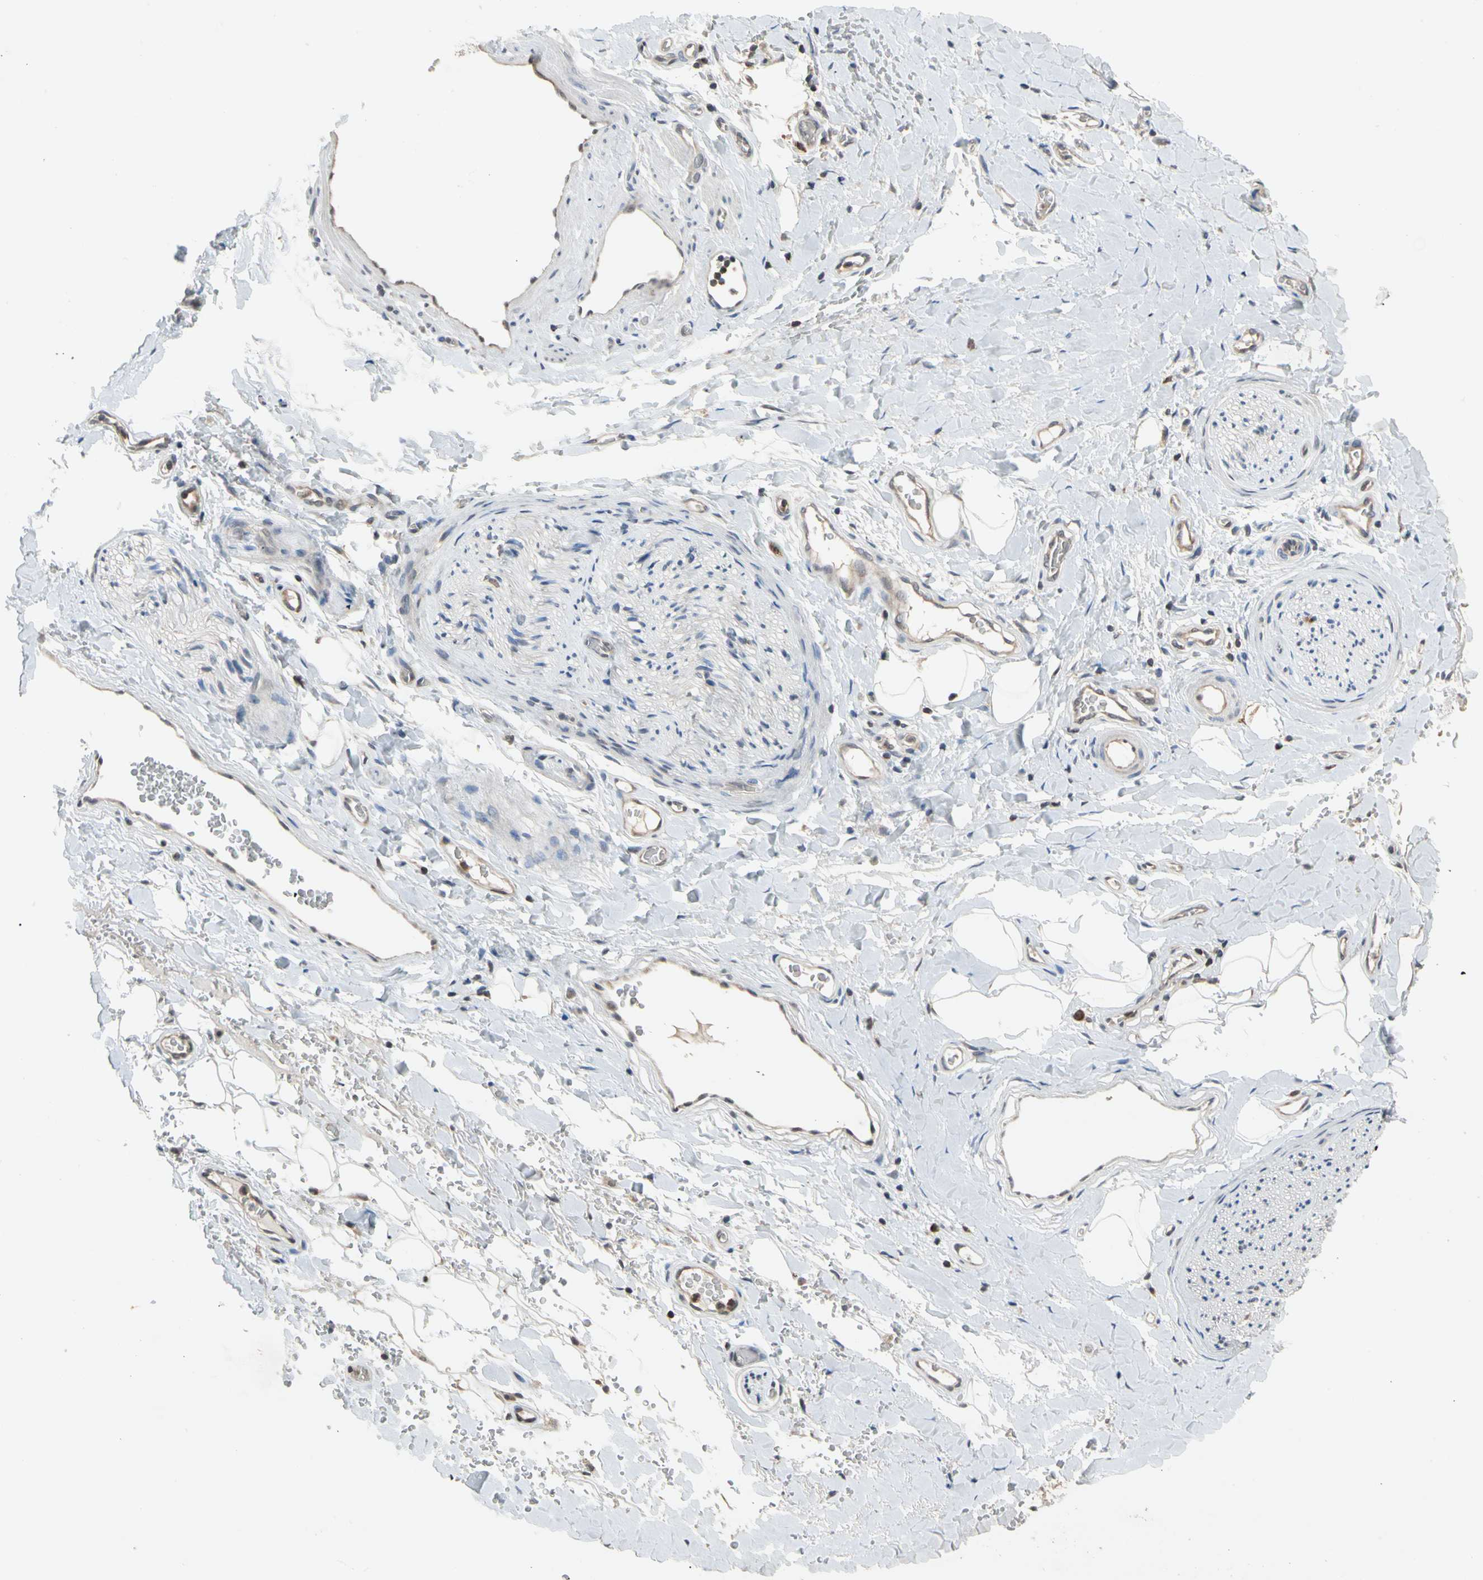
{"staining": {"intensity": "negative", "quantity": "none", "location": "none"}, "tissue": "adipose tissue", "cell_type": "Adipocytes", "image_type": "normal", "snomed": [{"axis": "morphology", "description": "Normal tissue, NOS"}, {"axis": "morphology", "description": "Carcinoma, NOS"}, {"axis": "topography", "description": "Pancreas"}, {"axis": "topography", "description": "Peripheral nerve tissue"}], "caption": "Human adipose tissue stained for a protein using IHC displays no positivity in adipocytes.", "gene": "MTHFS", "patient": {"sex": "female", "age": 29}}